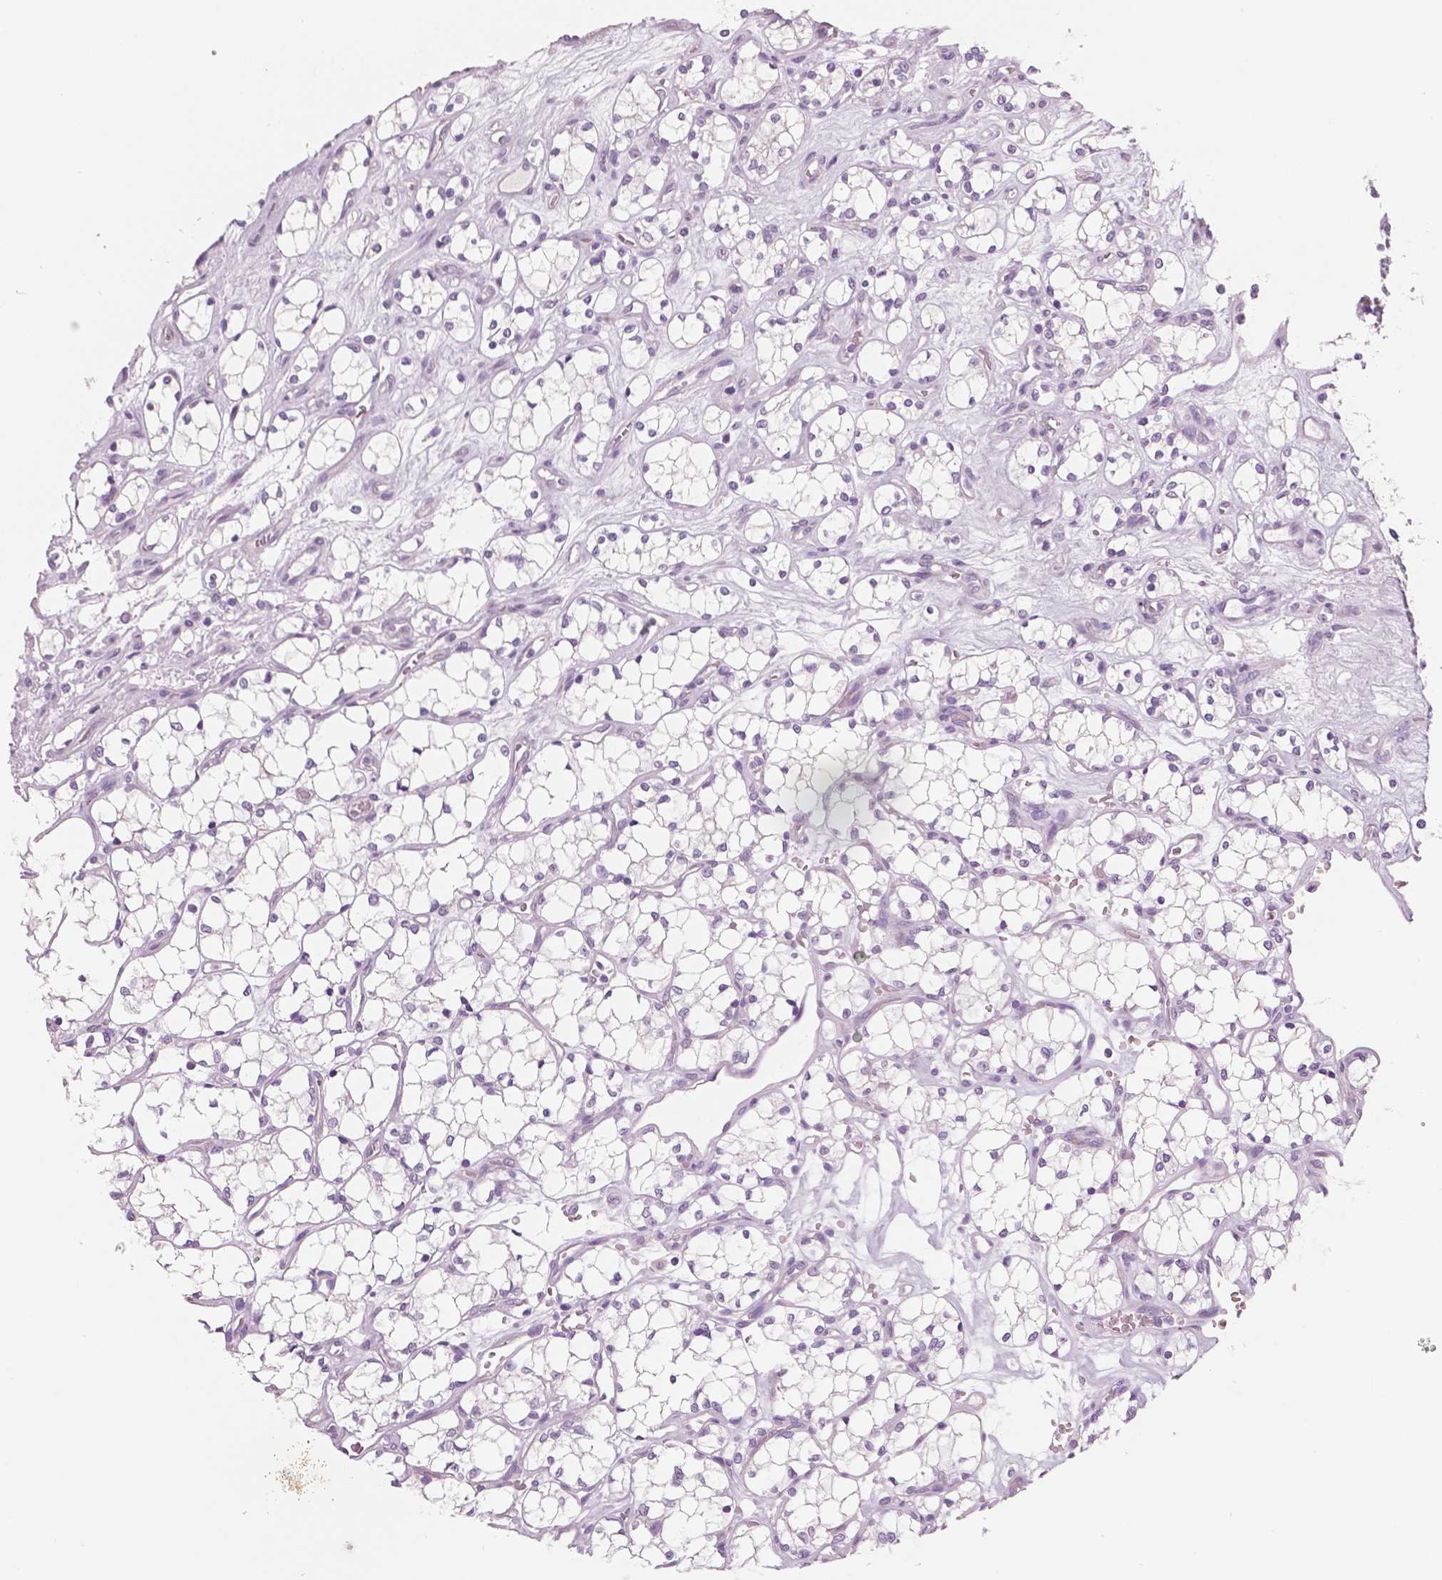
{"staining": {"intensity": "negative", "quantity": "none", "location": "none"}, "tissue": "renal cancer", "cell_type": "Tumor cells", "image_type": "cancer", "snomed": [{"axis": "morphology", "description": "Adenocarcinoma, NOS"}, {"axis": "topography", "description": "Kidney"}], "caption": "Tumor cells are negative for brown protein staining in renal cancer (adenocarcinoma).", "gene": "NECAB2", "patient": {"sex": "female", "age": 69}}